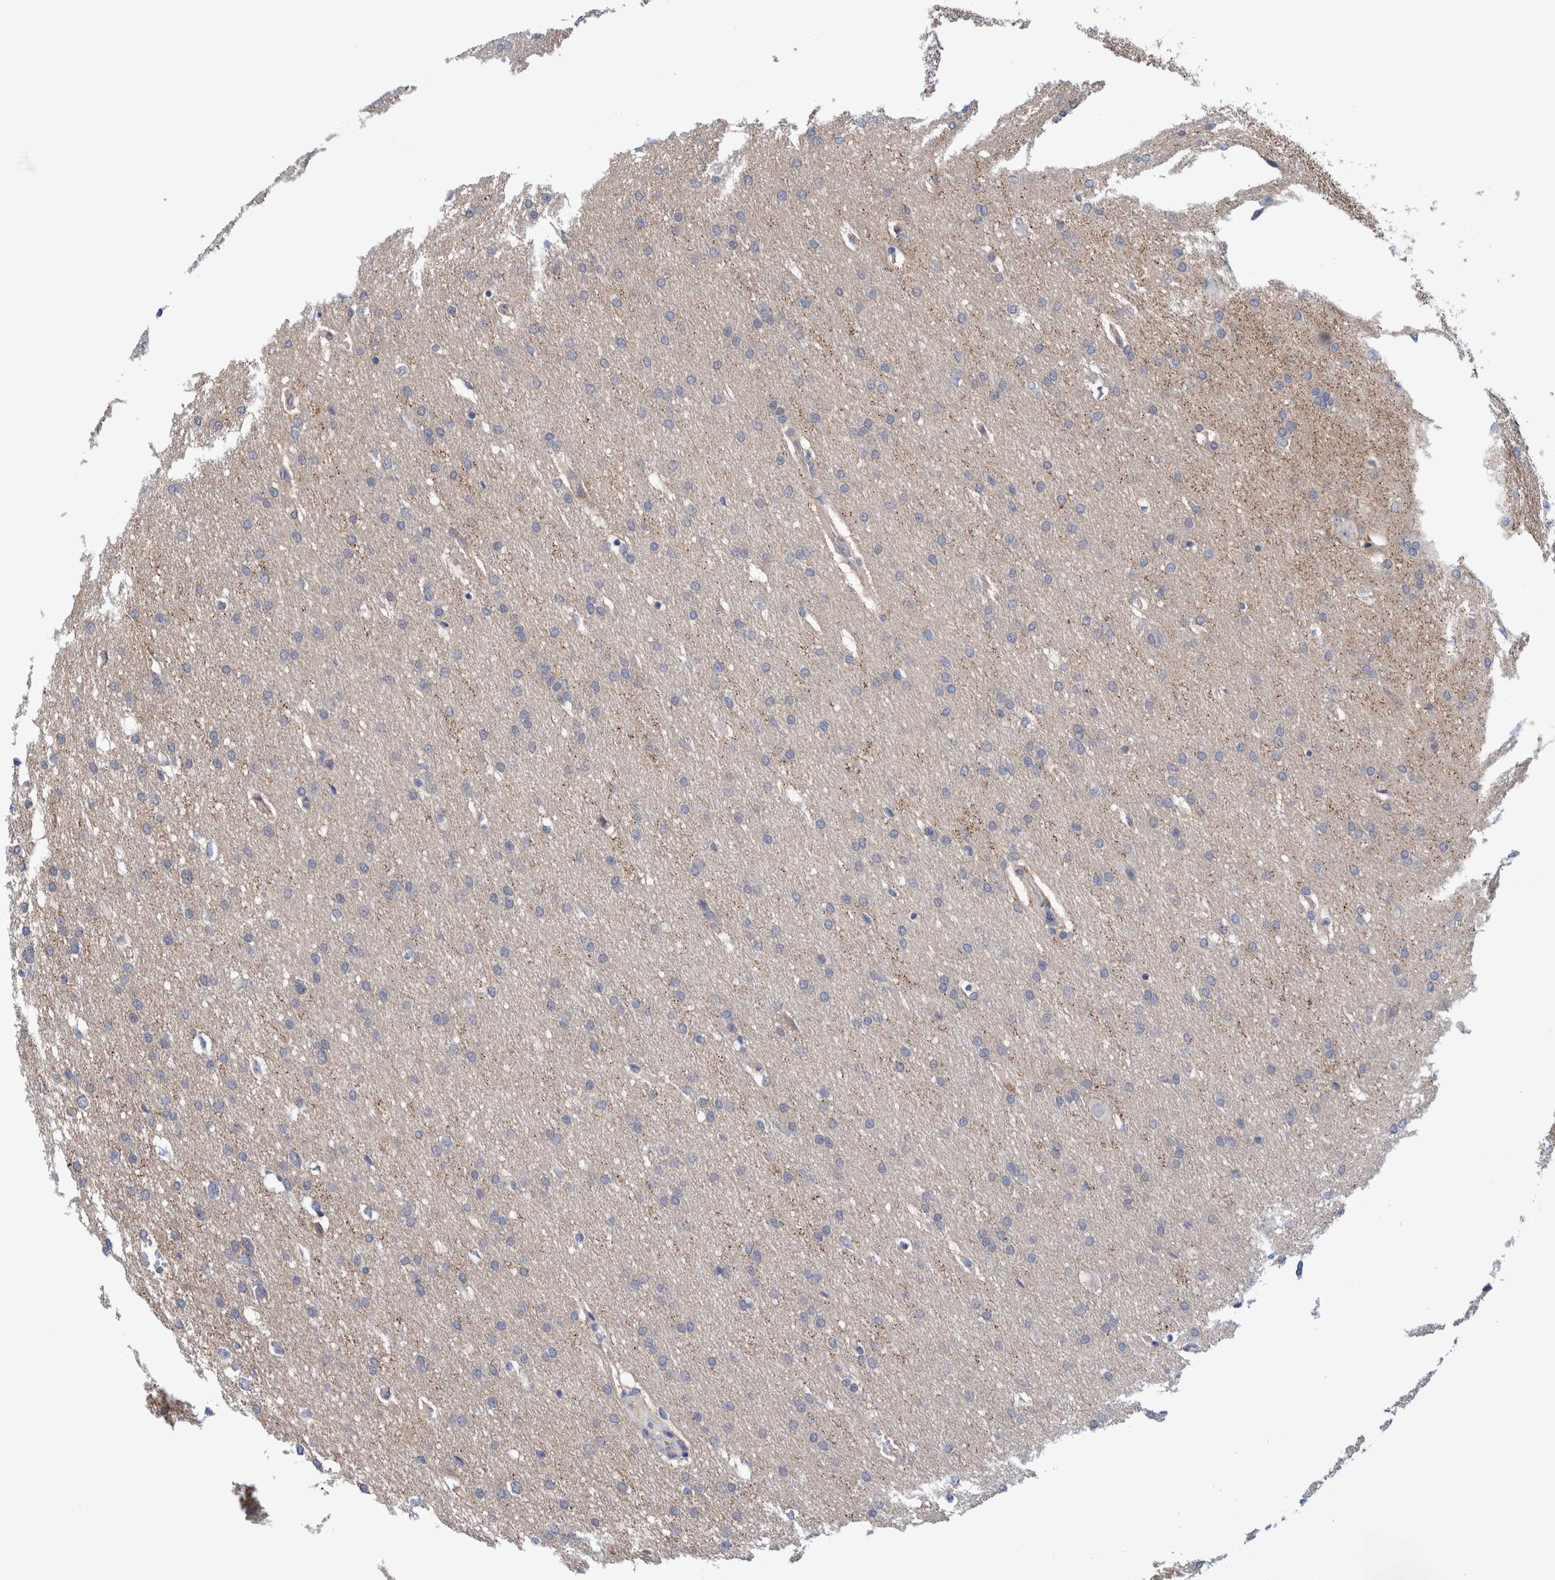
{"staining": {"intensity": "negative", "quantity": "none", "location": "none"}, "tissue": "glioma", "cell_type": "Tumor cells", "image_type": "cancer", "snomed": [{"axis": "morphology", "description": "Glioma, malignant, Low grade"}, {"axis": "topography", "description": "Brain"}], "caption": "IHC of human glioma shows no staining in tumor cells. Nuclei are stained in blue.", "gene": "PFAS", "patient": {"sex": "female", "age": 37}}